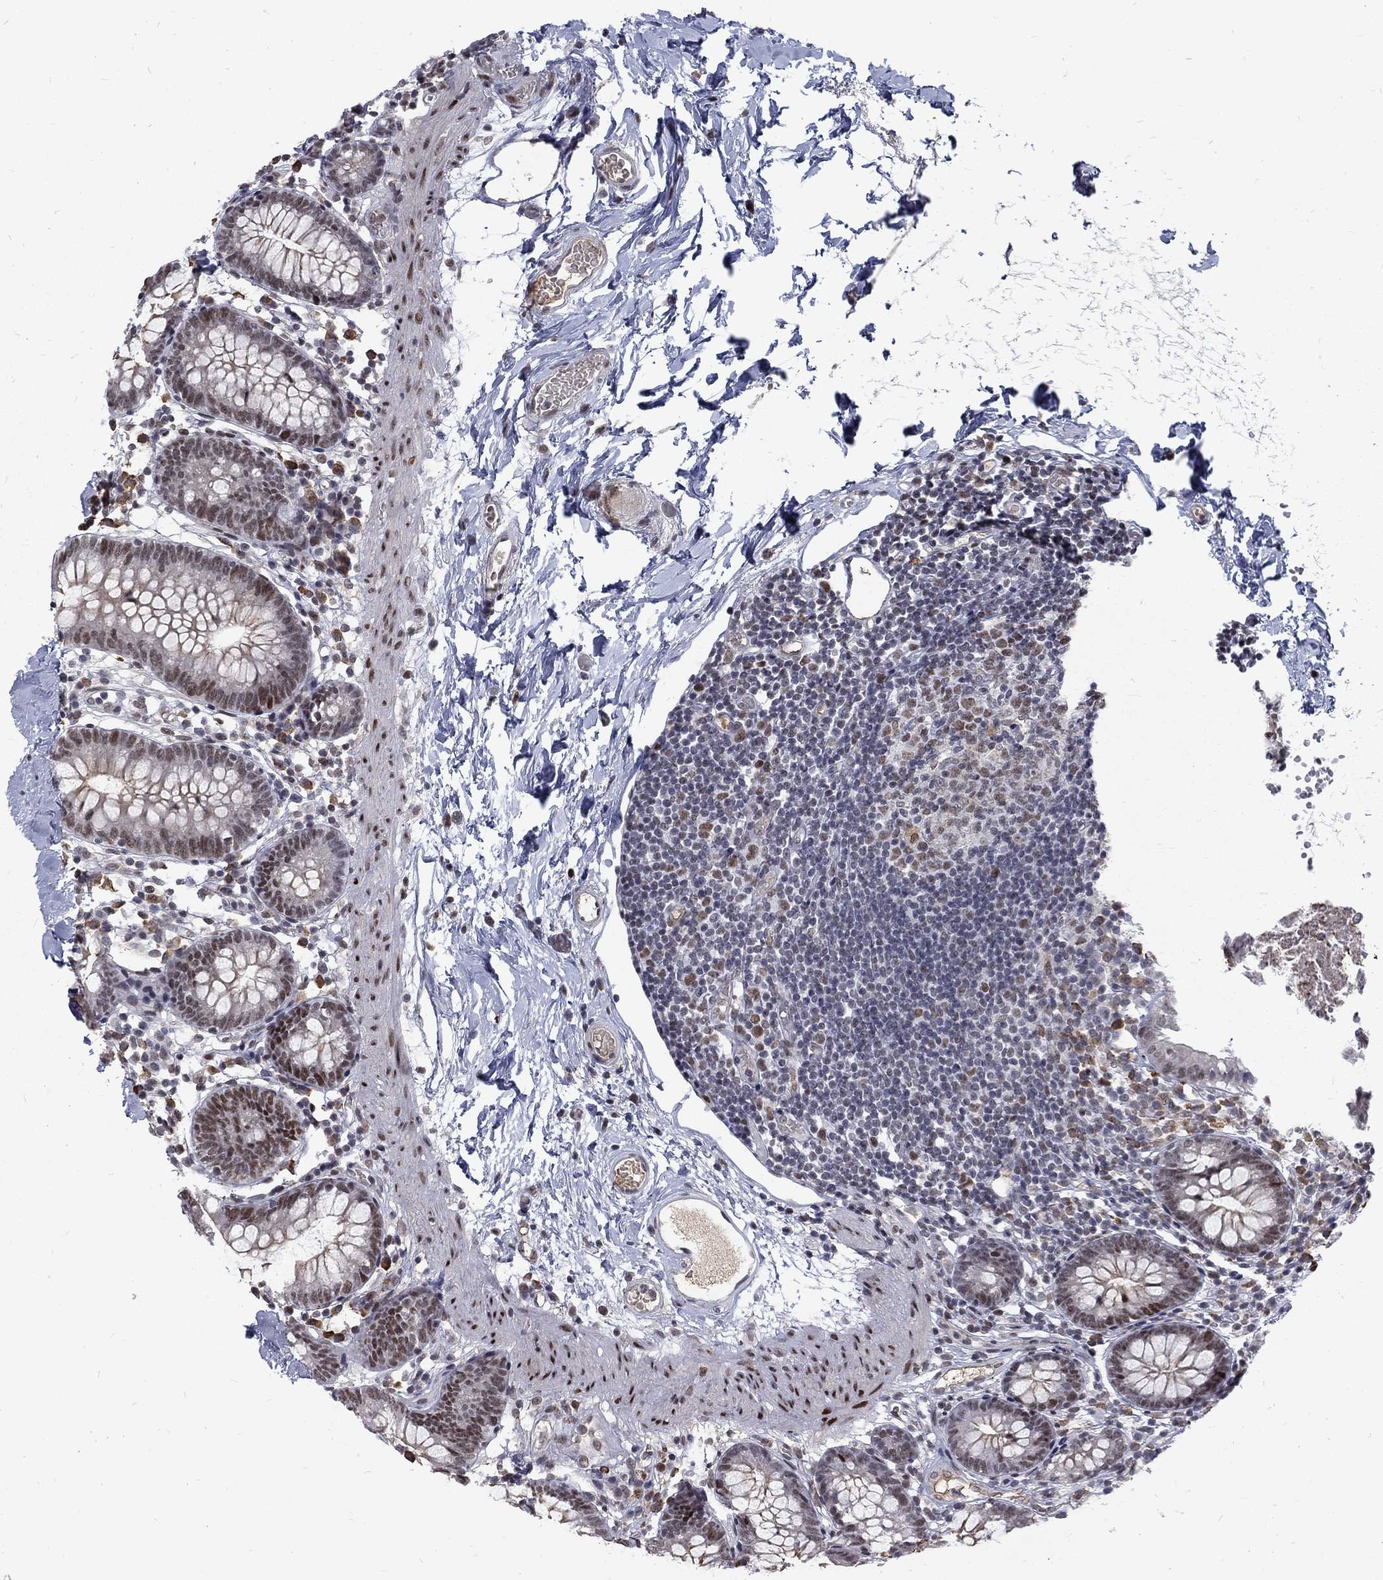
{"staining": {"intensity": "moderate", "quantity": "<25%", "location": "cytoplasmic/membranous"}, "tissue": "small intestine", "cell_type": "Glandular cells", "image_type": "normal", "snomed": [{"axis": "morphology", "description": "Normal tissue, NOS"}, {"axis": "topography", "description": "Small intestine"}], "caption": "IHC staining of benign small intestine, which reveals low levels of moderate cytoplasmic/membranous staining in approximately <25% of glandular cells indicating moderate cytoplasmic/membranous protein staining. The staining was performed using DAB (brown) for protein detection and nuclei were counterstained in hematoxylin (blue).", "gene": "TCEAL1", "patient": {"sex": "female", "age": 90}}